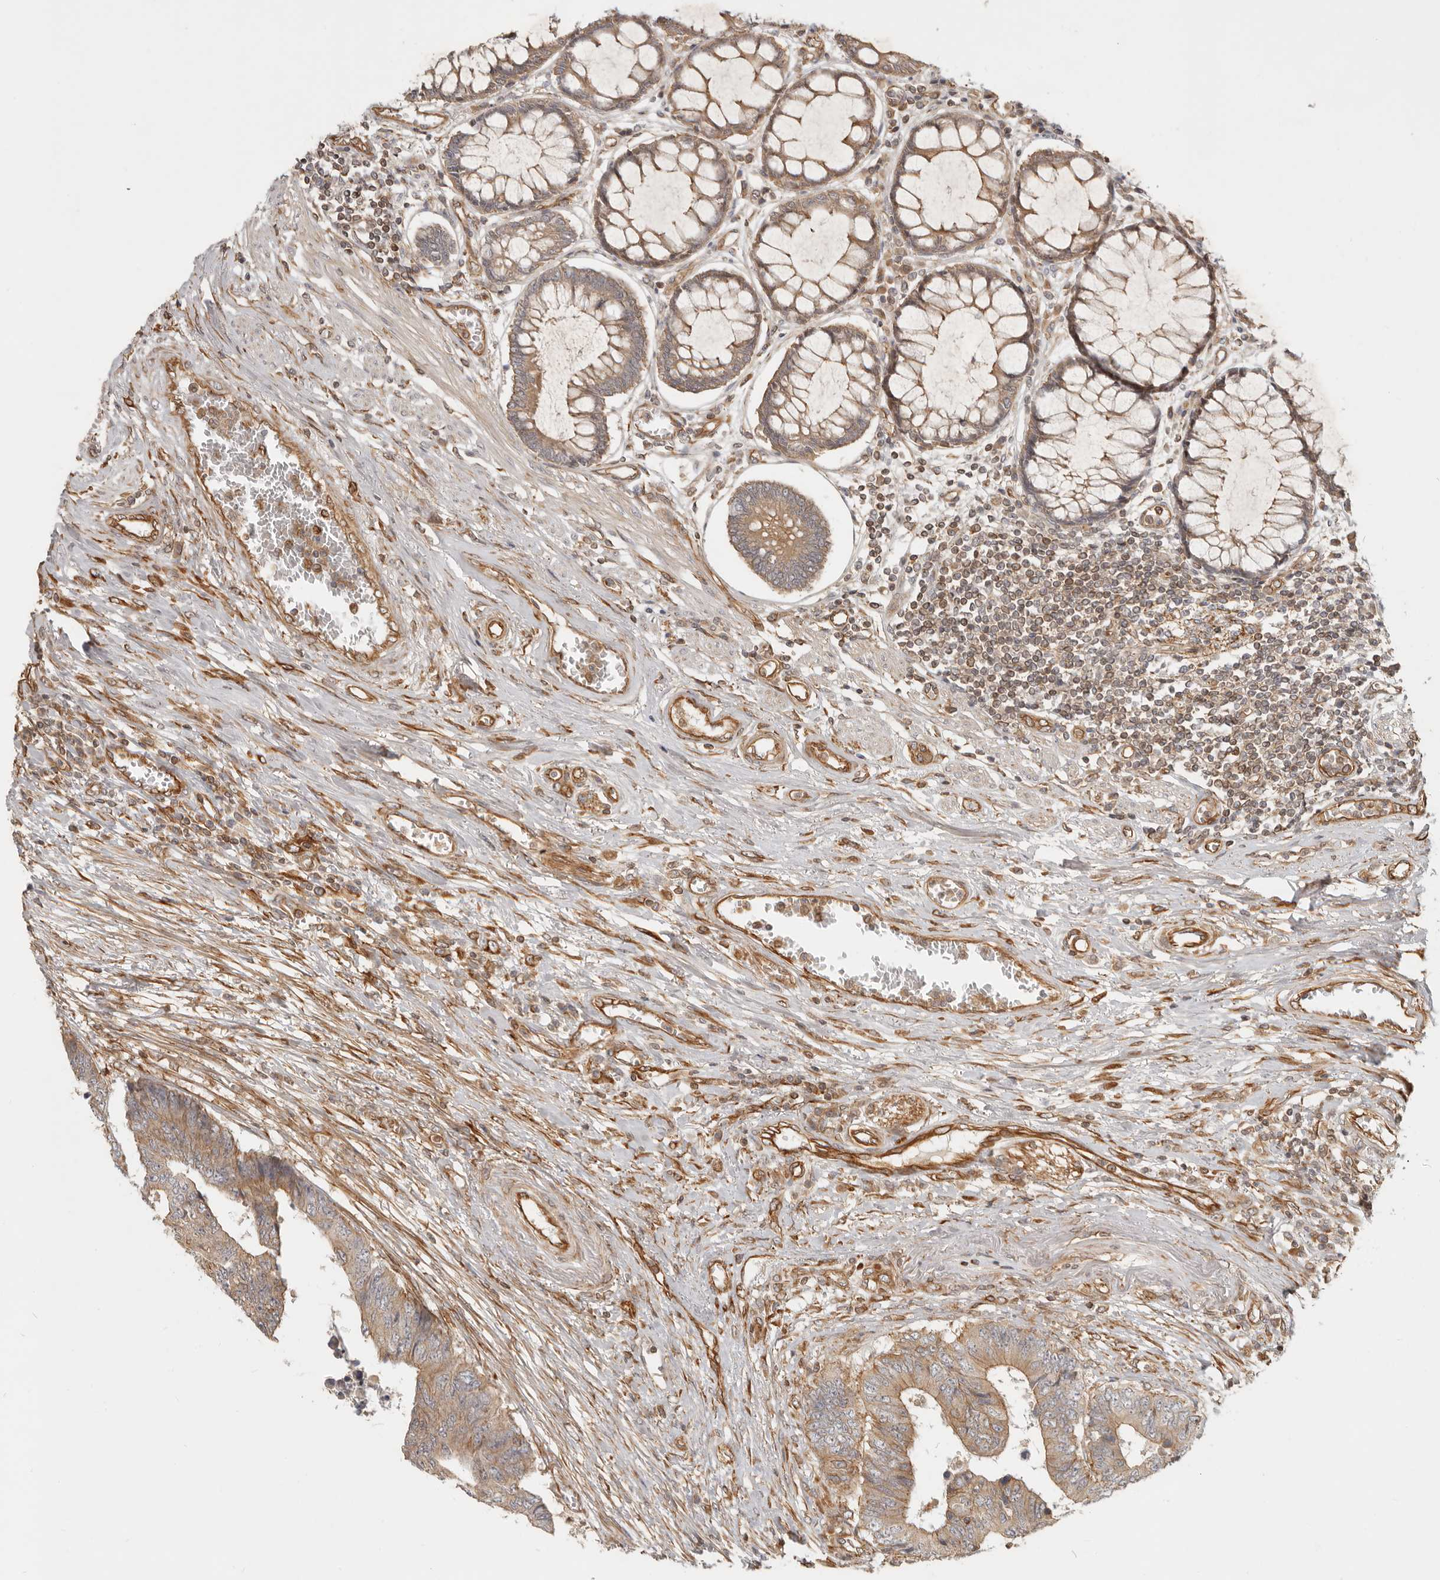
{"staining": {"intensity": "moderate", "quantity": ">75%", "location": "cytoplasmic/membranous"}, "tissue": "colorectal cancer", "cell_type": "Tumor cells", "image_type": "cancer", "snomed": [{"axis": "morphology", "description": "Adenocarcinoma, NOS"}, {"axis": "topography", "description": "Rectum"}], "caption": "Immunohistochemical staining of human colorectal cancer (adenocarcinoma) reveals moderate cytoplasmic/membranous protein staining in approximately >75% of tumor cells.", "gene": "UFSP1", "patient": {"sex": "male", "age": 84}}